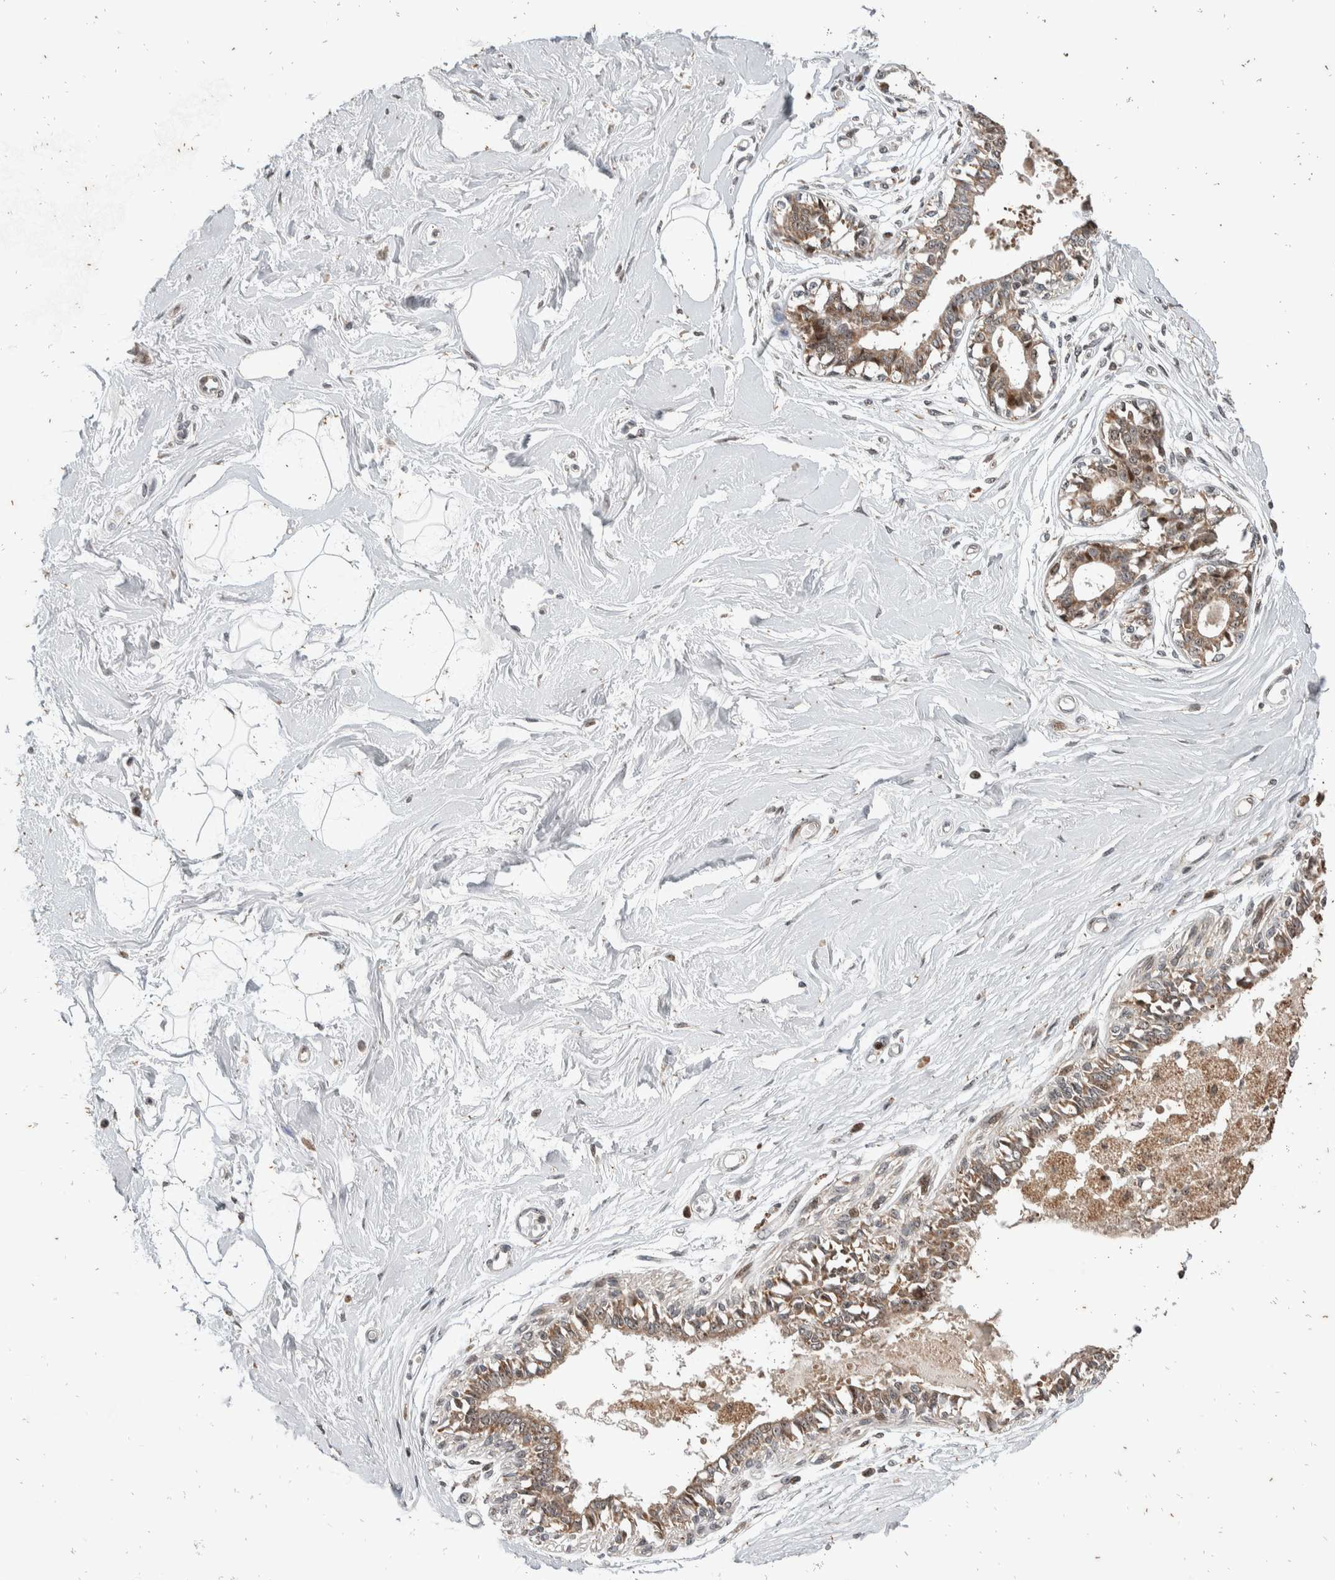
{"staining": {"intensity": "negative", "quantity": "none", "location": "none"}, "tissue": "breast", "cell_type": "Adipocytes", "image_type": "normal", "snomed": [{"axis": "morphology", "description": "Normal tissue, NOS"}, {"axis": "topography", "description": "Breast"}], "caption": "This is an immunohistochemistry histopathology image of normal breast. There is no positivity in adipocytes.", "gene": "ATXN7L1", "patient": {"sex": "female", "age": 45}}